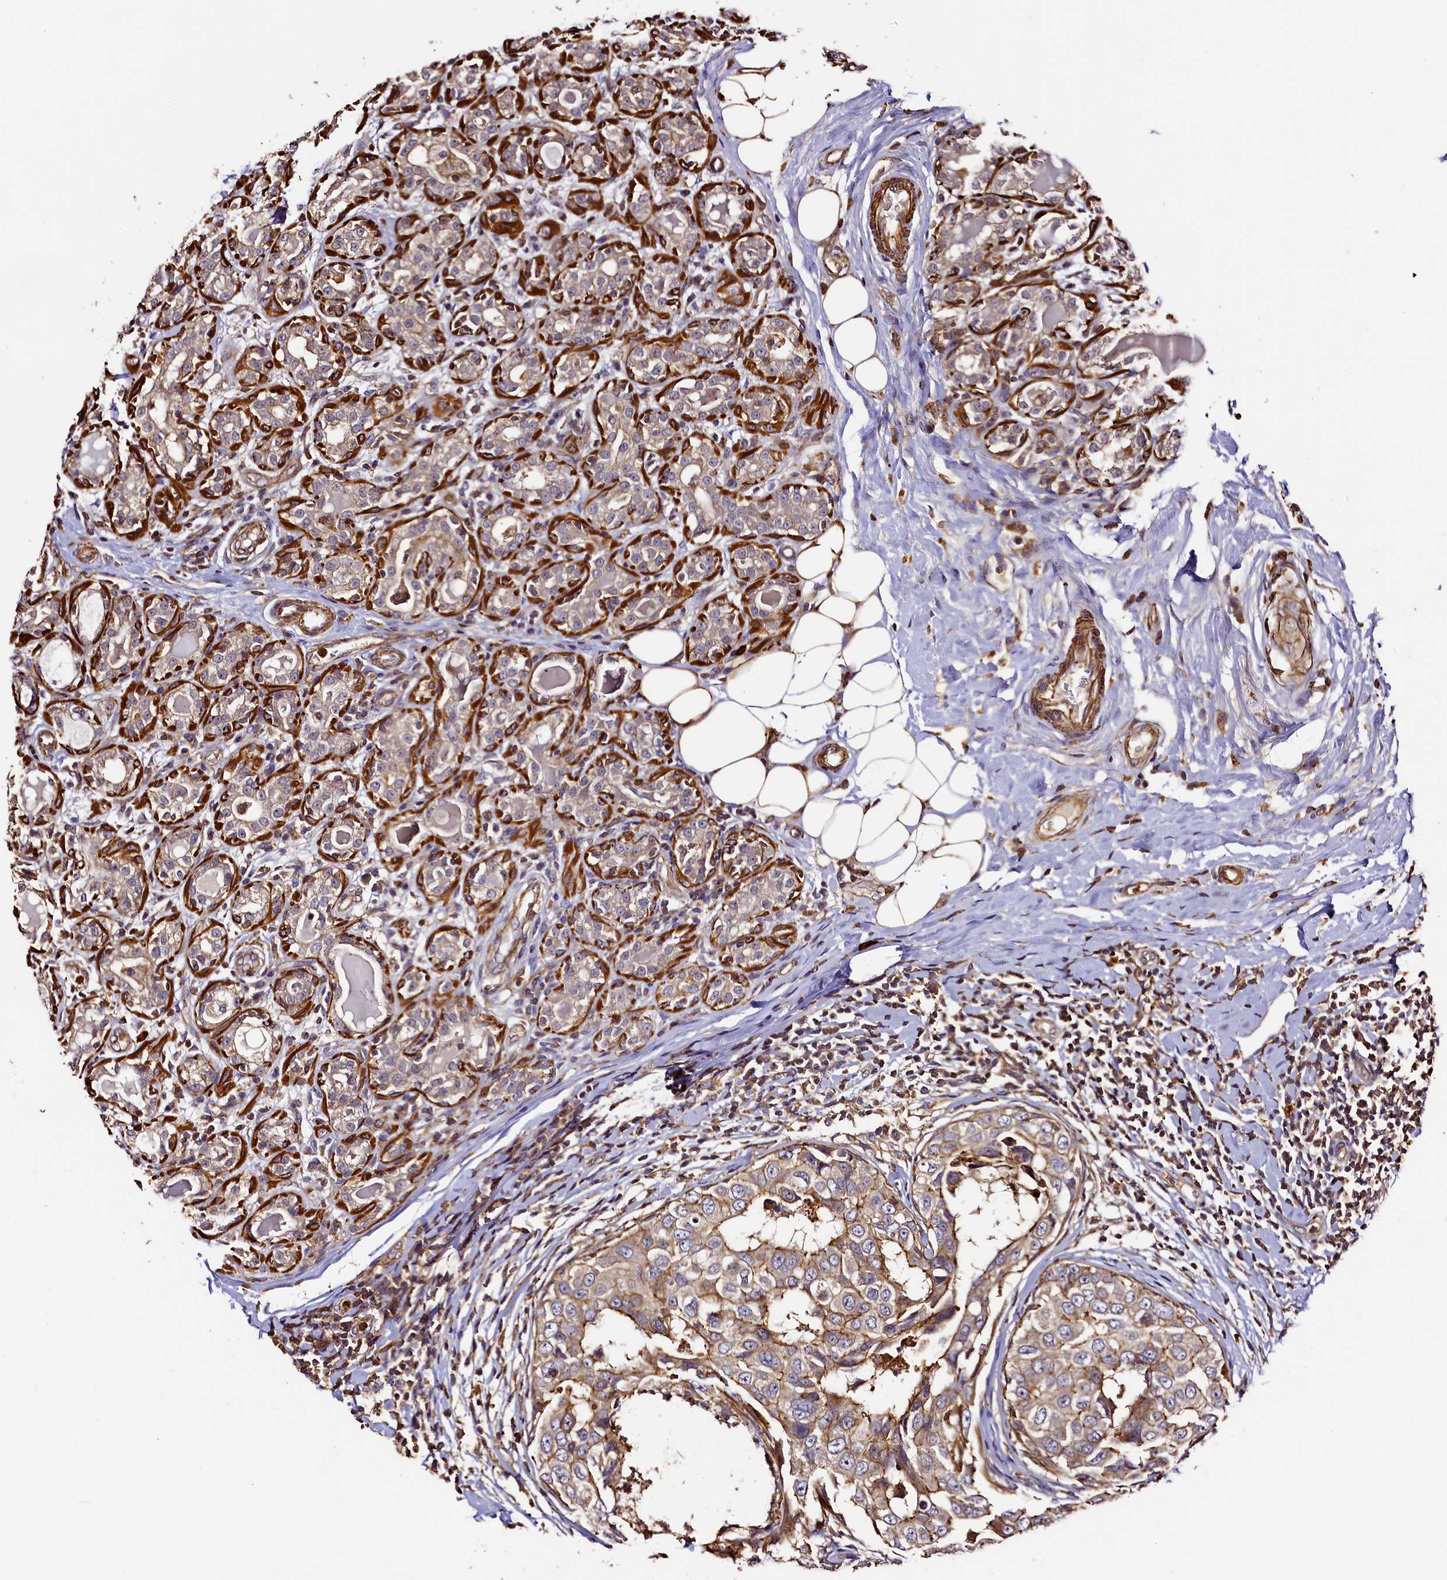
{"staining": {"intensity": "weak", "quantity": ">75%", "location": "cytoplasmic/membranous"}, "tissue": "breast cancer", "cell_type": "Tumor cells", "image_type": "cancer", "snomed": [{"axis": "morphology", "description": "Duct carcinoma"}, {"axis": "topography", "description": "Breast"}], "caption": "Breast cancer (invasive ductal carcinoma) was stained to show a protein in brown. There is low levels of weak cytoplasmic/membranous positivity in about >75% of tumor cells. (IHC, brightfield microscopy, high magnification).", "gene": "RAPSN", "patient": {"sex": "female", "age": 27}}